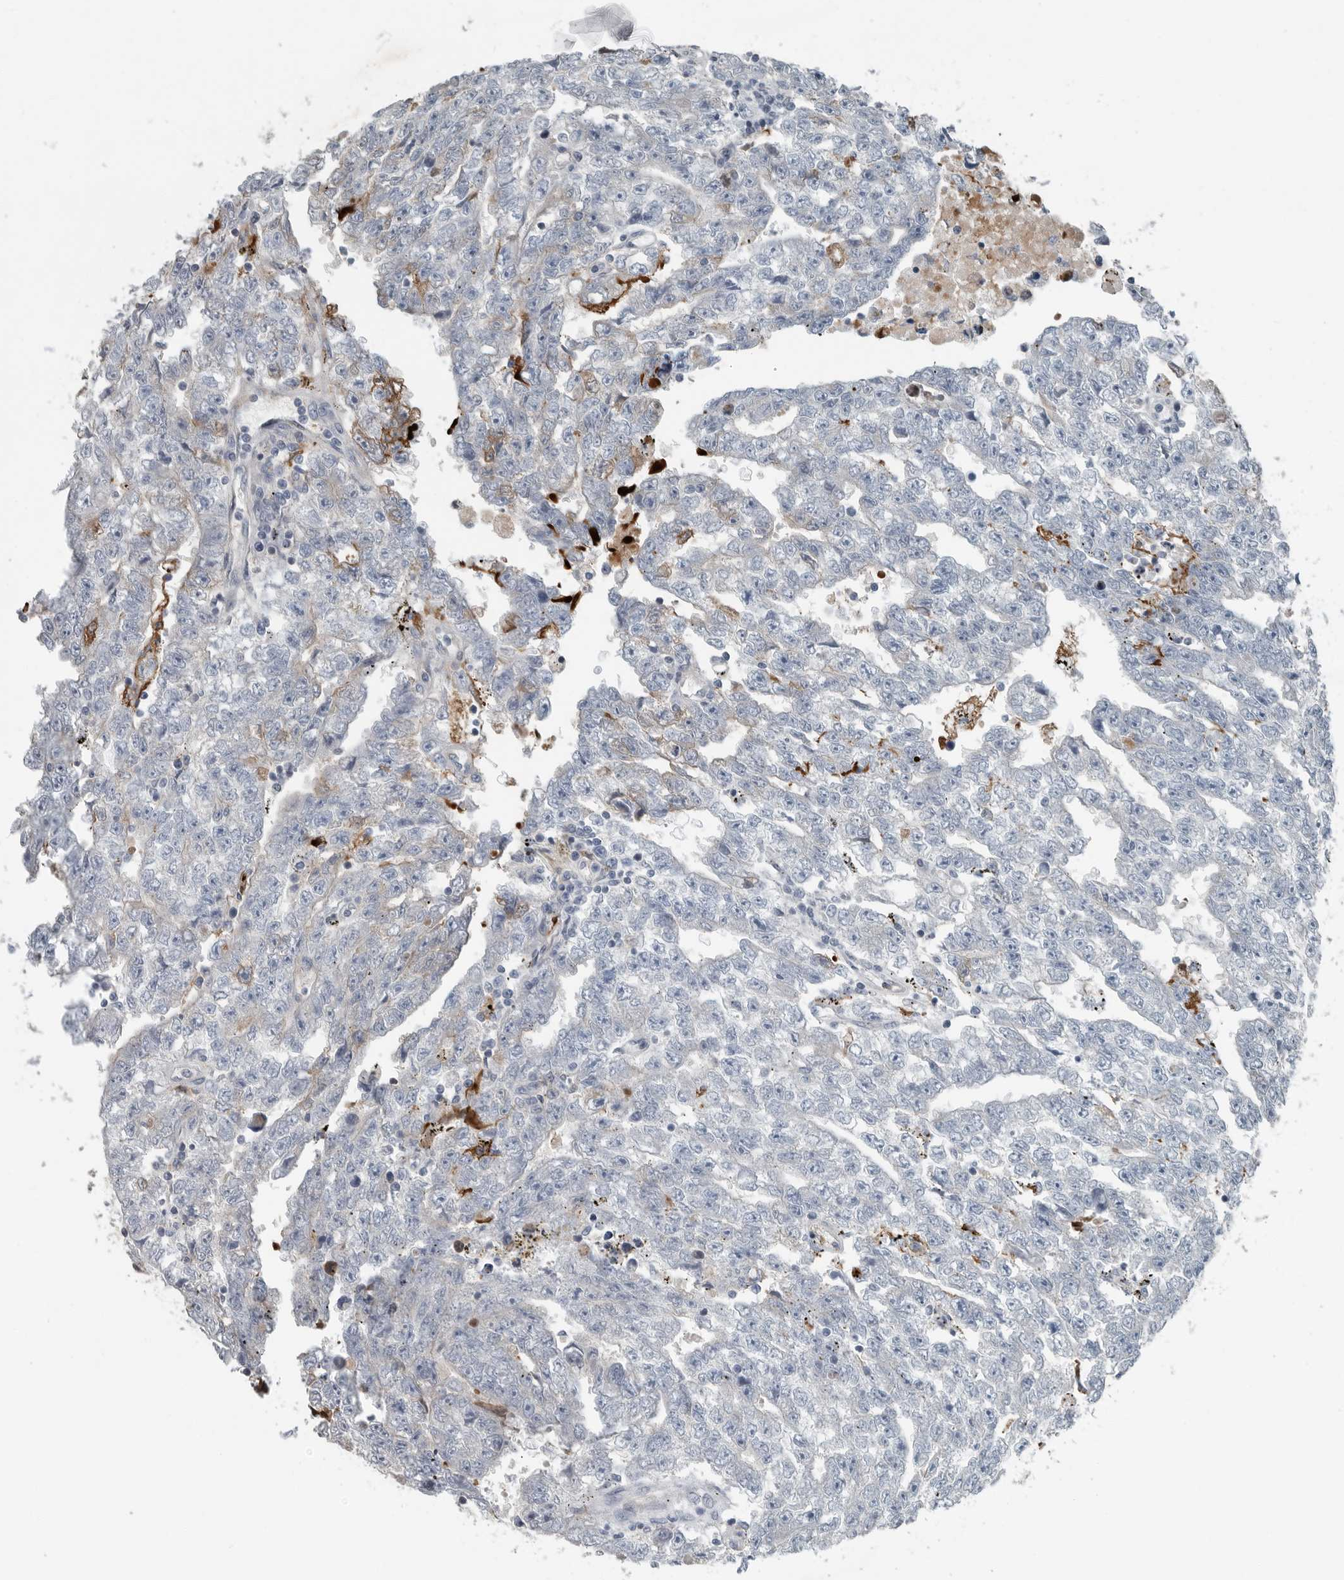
{"staining": {"intensity": "negative", "quantity": "none", "location": "none"}, "tissue": "testis cancer", "cell_type": "Tumor cells", "image_type": "cancer", "snomed": [{"axis": "morphology", "description": "Carcinoma, Embryonal, NOS"}, {"axis": "topography", "description": "Testis"}], "caption": "Immunohistochemical staining of human testis cancer (embryonal carcinoma) exhibits no significant expression in tumor cells.", "gene": "MPP3", "patient": {"sex": "male", "age": 25}}